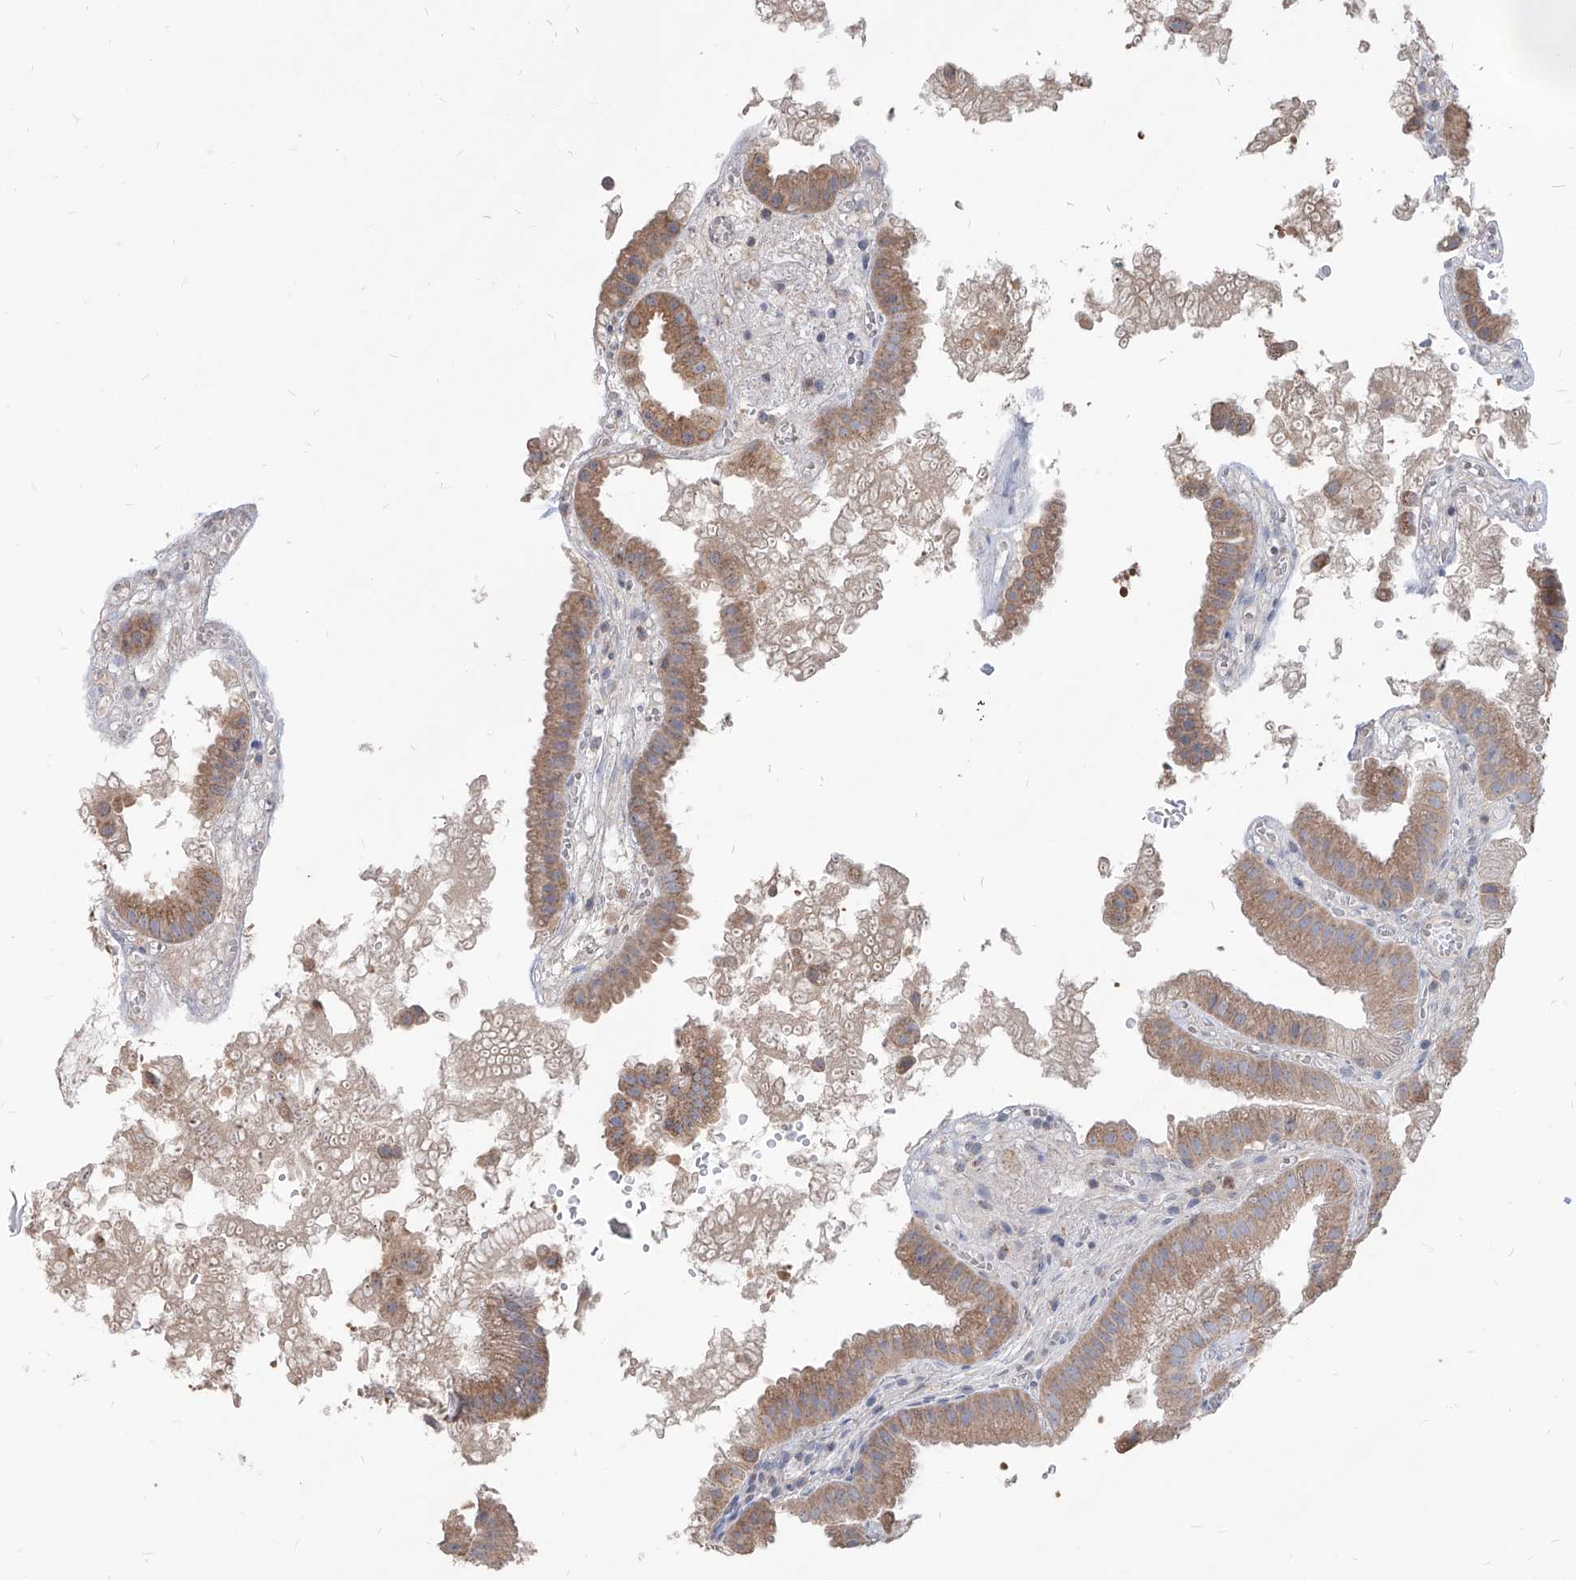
{"staining": {"intensity": "moderate", "quantity": ">75%", "location": "cytoplasmic/membranous"}, "tissue": "gallbladder", "cell_type": "Glandular cells", "image_type": "normal", "snomed": [{"axis": "morphology", "description": "Normal tissue, NOS"}, {"axis": "topography", "description": "Gallbladder"}], "caption": "Immunohistochemical staining of normal gallbladder exhibits >75% levels of moderate cytoplasmic/membranous protein staining in about >75% of glandular cells. (IHC, brightfield microscopy, high magnification).", "gene": "AGPS", "patient": {"sex": "female", "age": 30}}